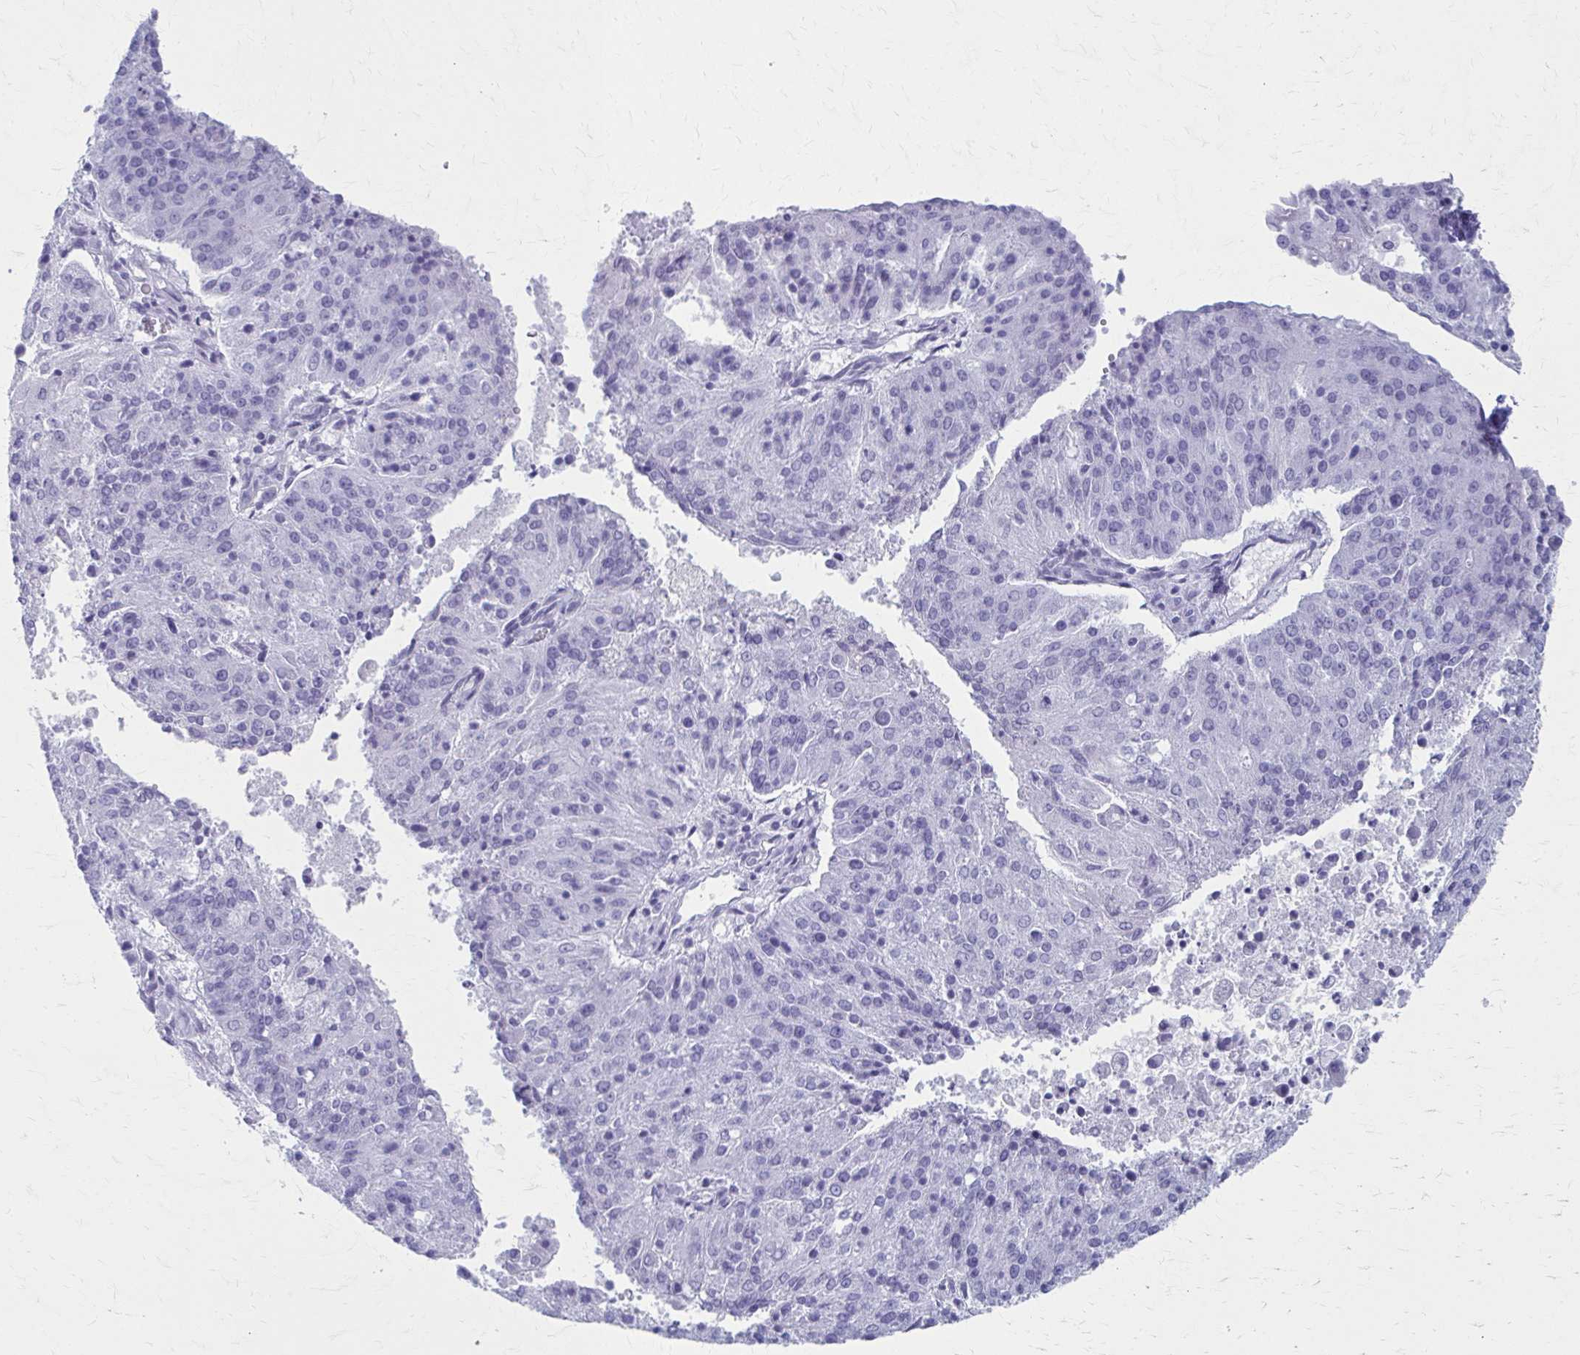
{"staining": {"intensity": "negative", "quantity": "none", "location": "none"}, "tissue": "endometrial cancer", "cell_type": "Tumor cells", "image_type": "cancer", "snomed": [{"axis": "morphology", "description": "Adenocarcinoma, NOS"}, {"axis": "topography", "description": "Endometrium"}], "caption": "High magnification brightfield microscopy of endometrial adenocarcinoma stained with DAB (3,3'-diaminobenzidine) (brown) and counterstained with hematoxylin (blue): tumor cells show no significant staining.", "gene": "CELF5", "patient": {"sex": "female", "age": 82}}